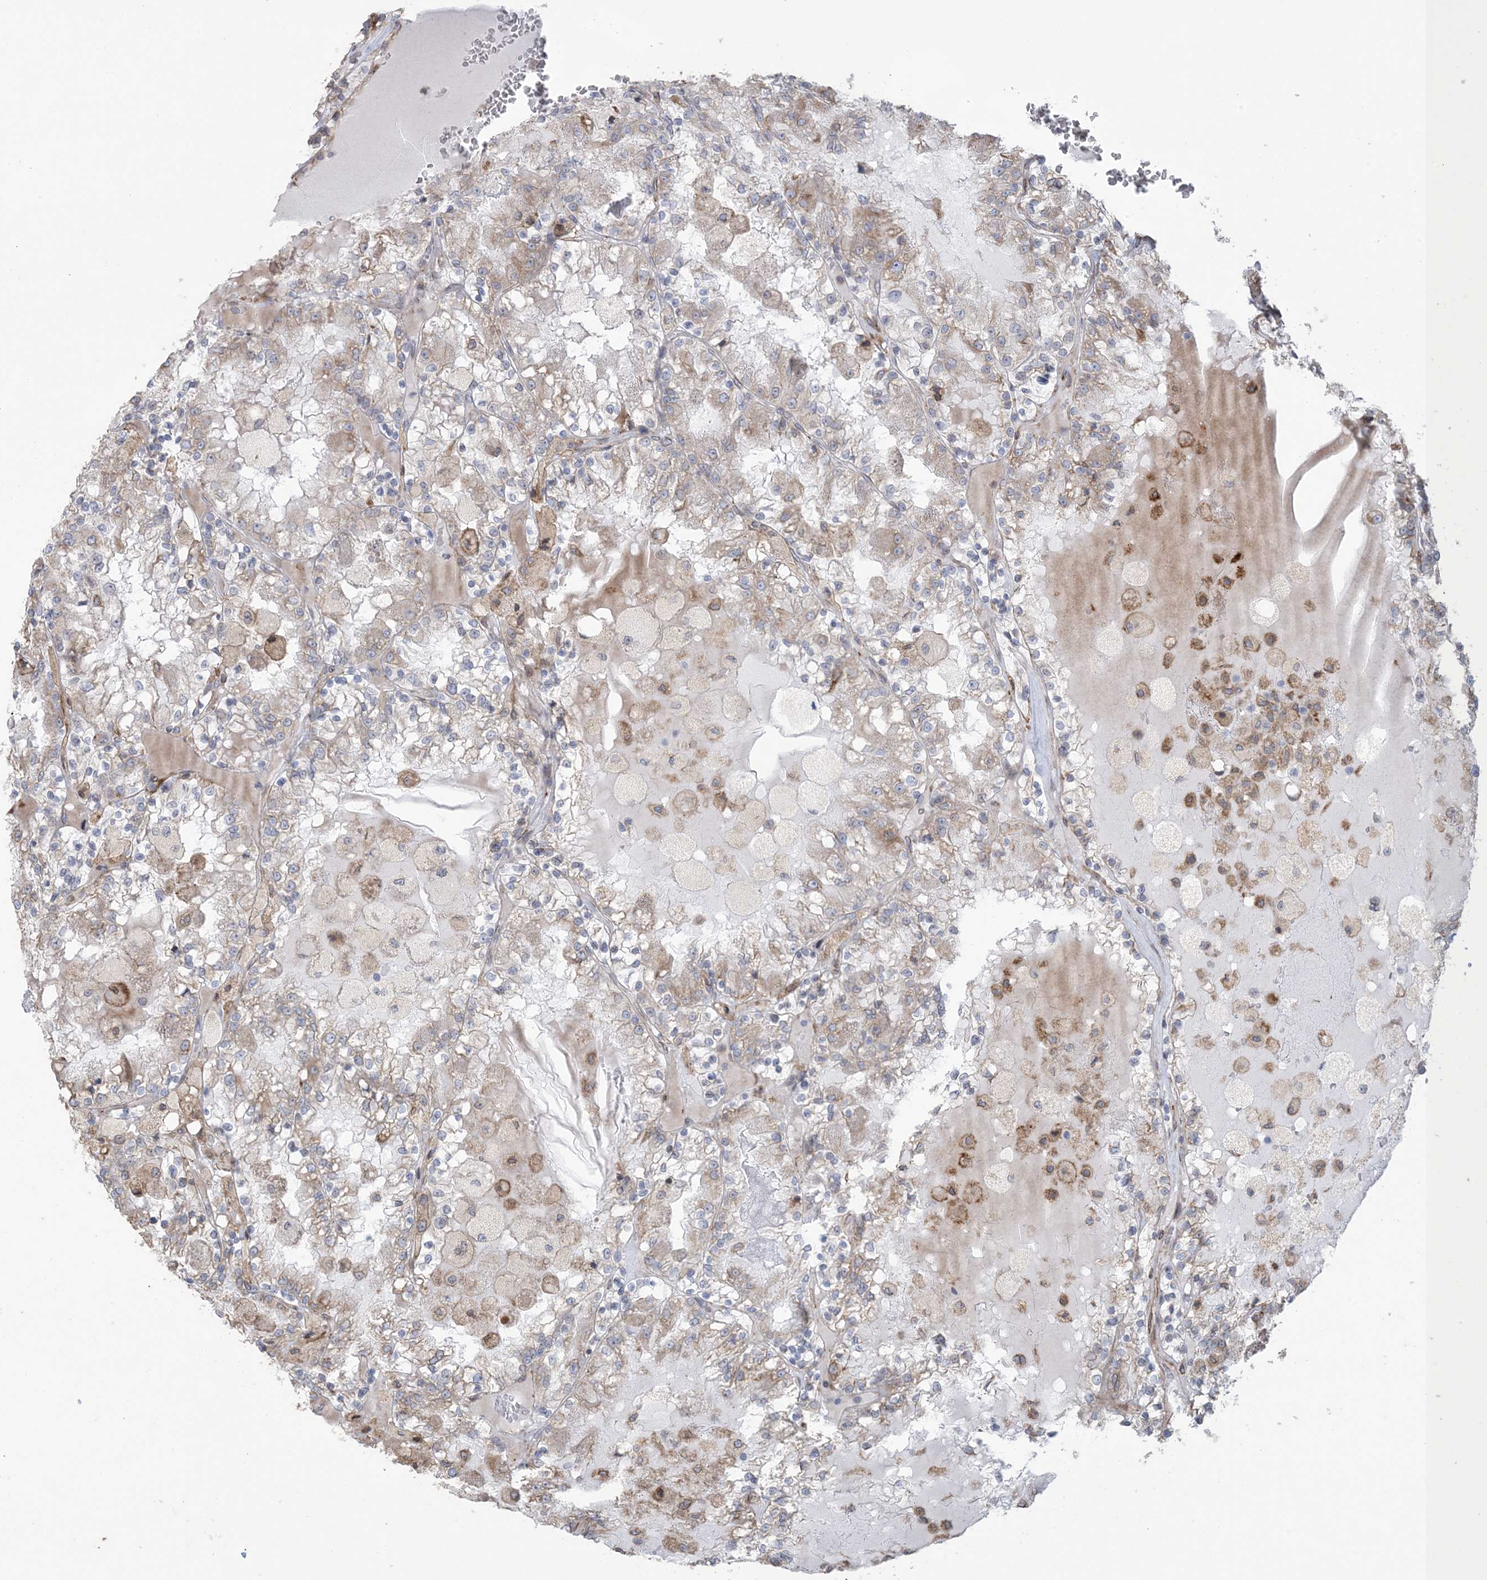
{"staining": {"intensity": "weak", "quantity": "25%-75%", "location": "cytoplasmic/membranous"}, "tissue": "renal cancer", "cell_type": "Tumor cells", "image_type": "cancer", "snomed": [{"axis": "morphology", "description": "Adenocarcinoma, NOS"}, {"axis": "topography", "description": "Kidney"}], "caption": "Protein staining of renal cancer tissue shows weak cytoplasmic/membranous staining in about 25%-75% of tumor cells.", "gene": "SHANK1", "patient": {"sex": "female", "age": 56}}